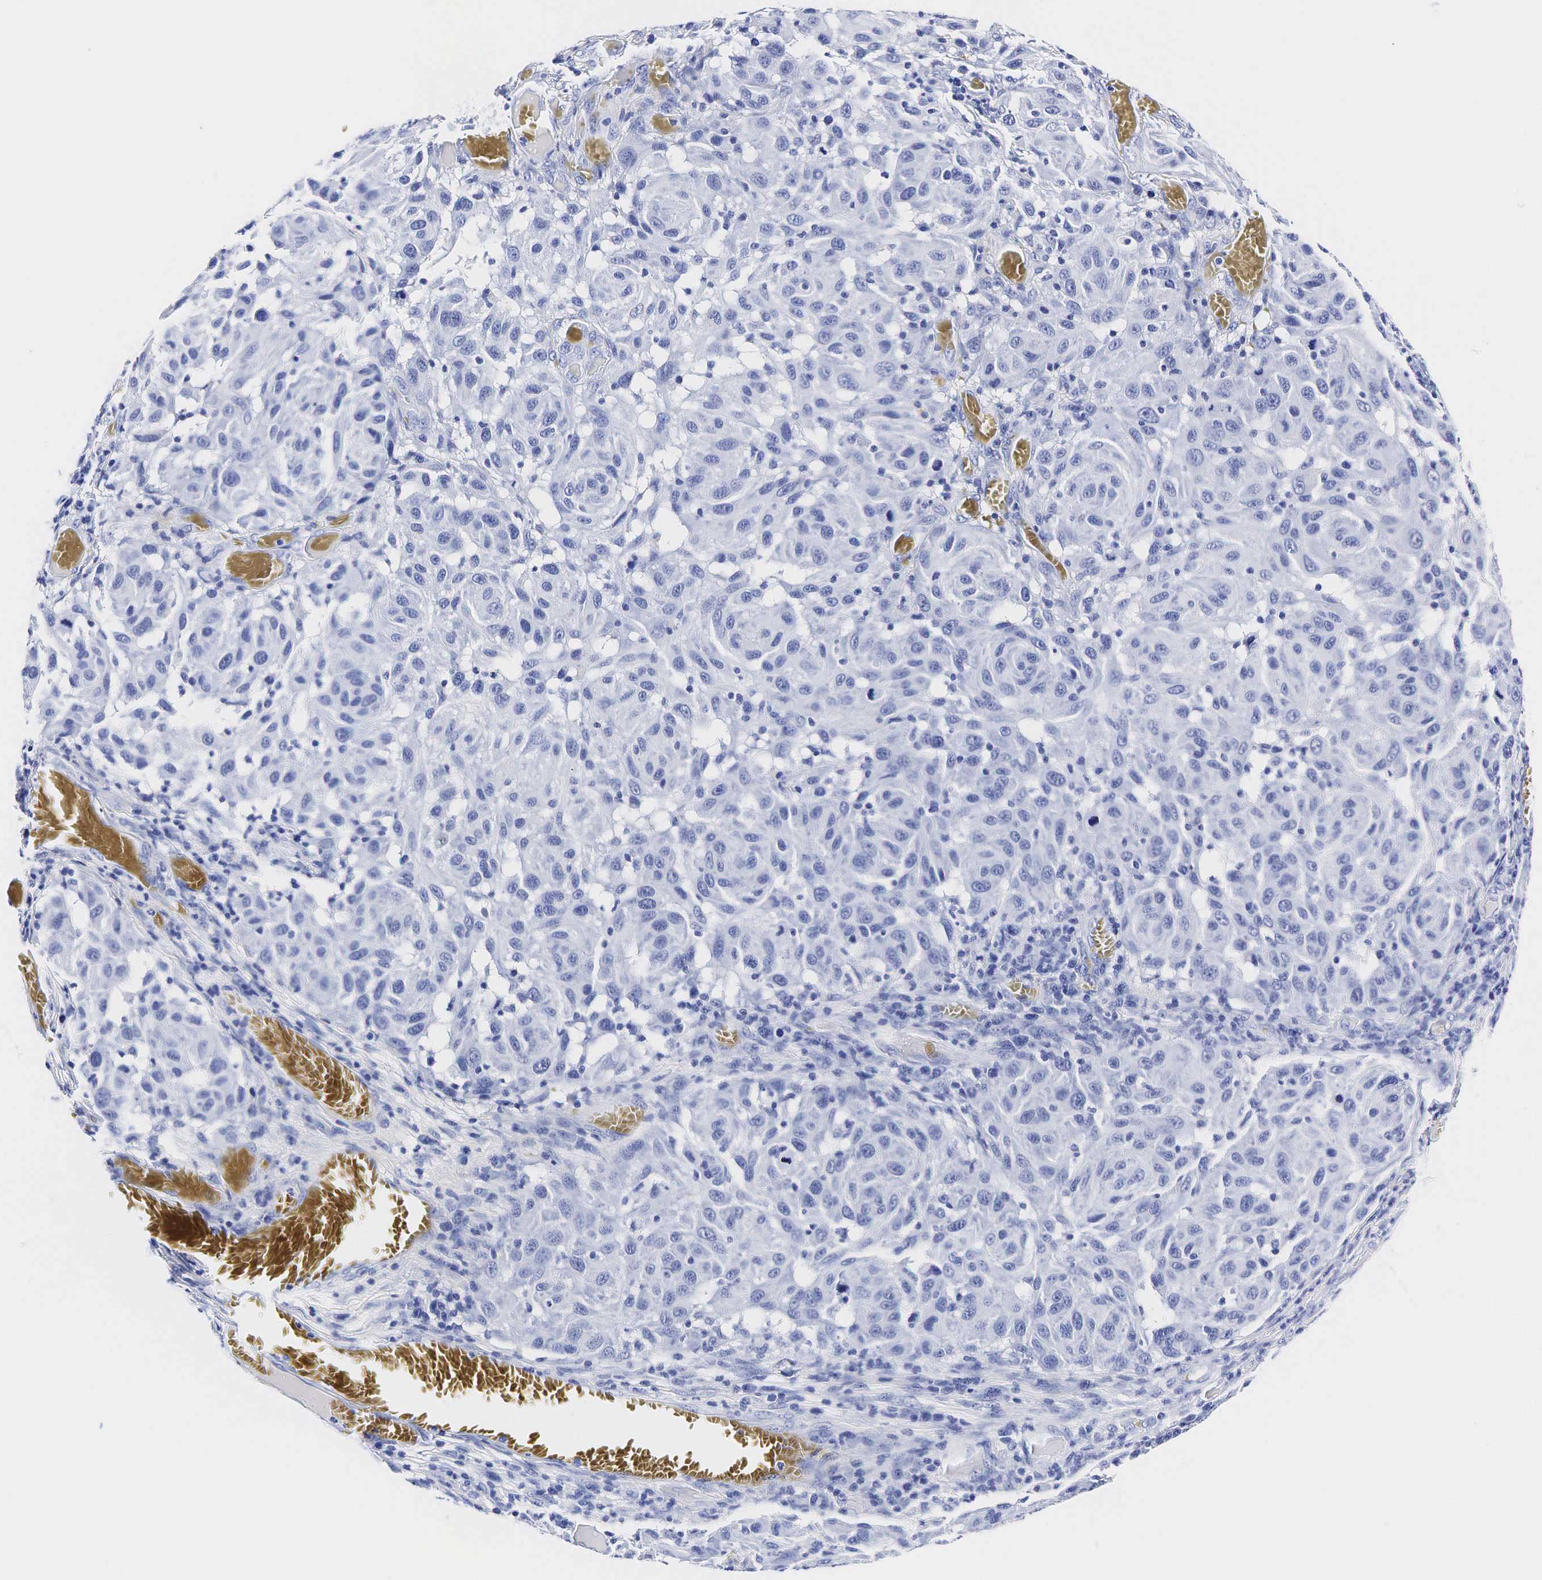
{"staining": {"intensity": "negative", "quantity": "none", "location": "none"}, "tissue": "melanoma", "cell_type": "Tumor cells", "image_type": "cancer", "snomed": [{"axis": "morphology", "description": "Malignant melanoma, NOS"}, {"axis": "topography", "description": "Skin"}], "caption": "This photomicrograph is of melanoma stained with immunohistochemistry to label a protein in brown with the nuclei are counter-stained blue. There is no positivity in tumor cells.", "gene": "TG", "patient": {"sex": "female", "age": 77}}